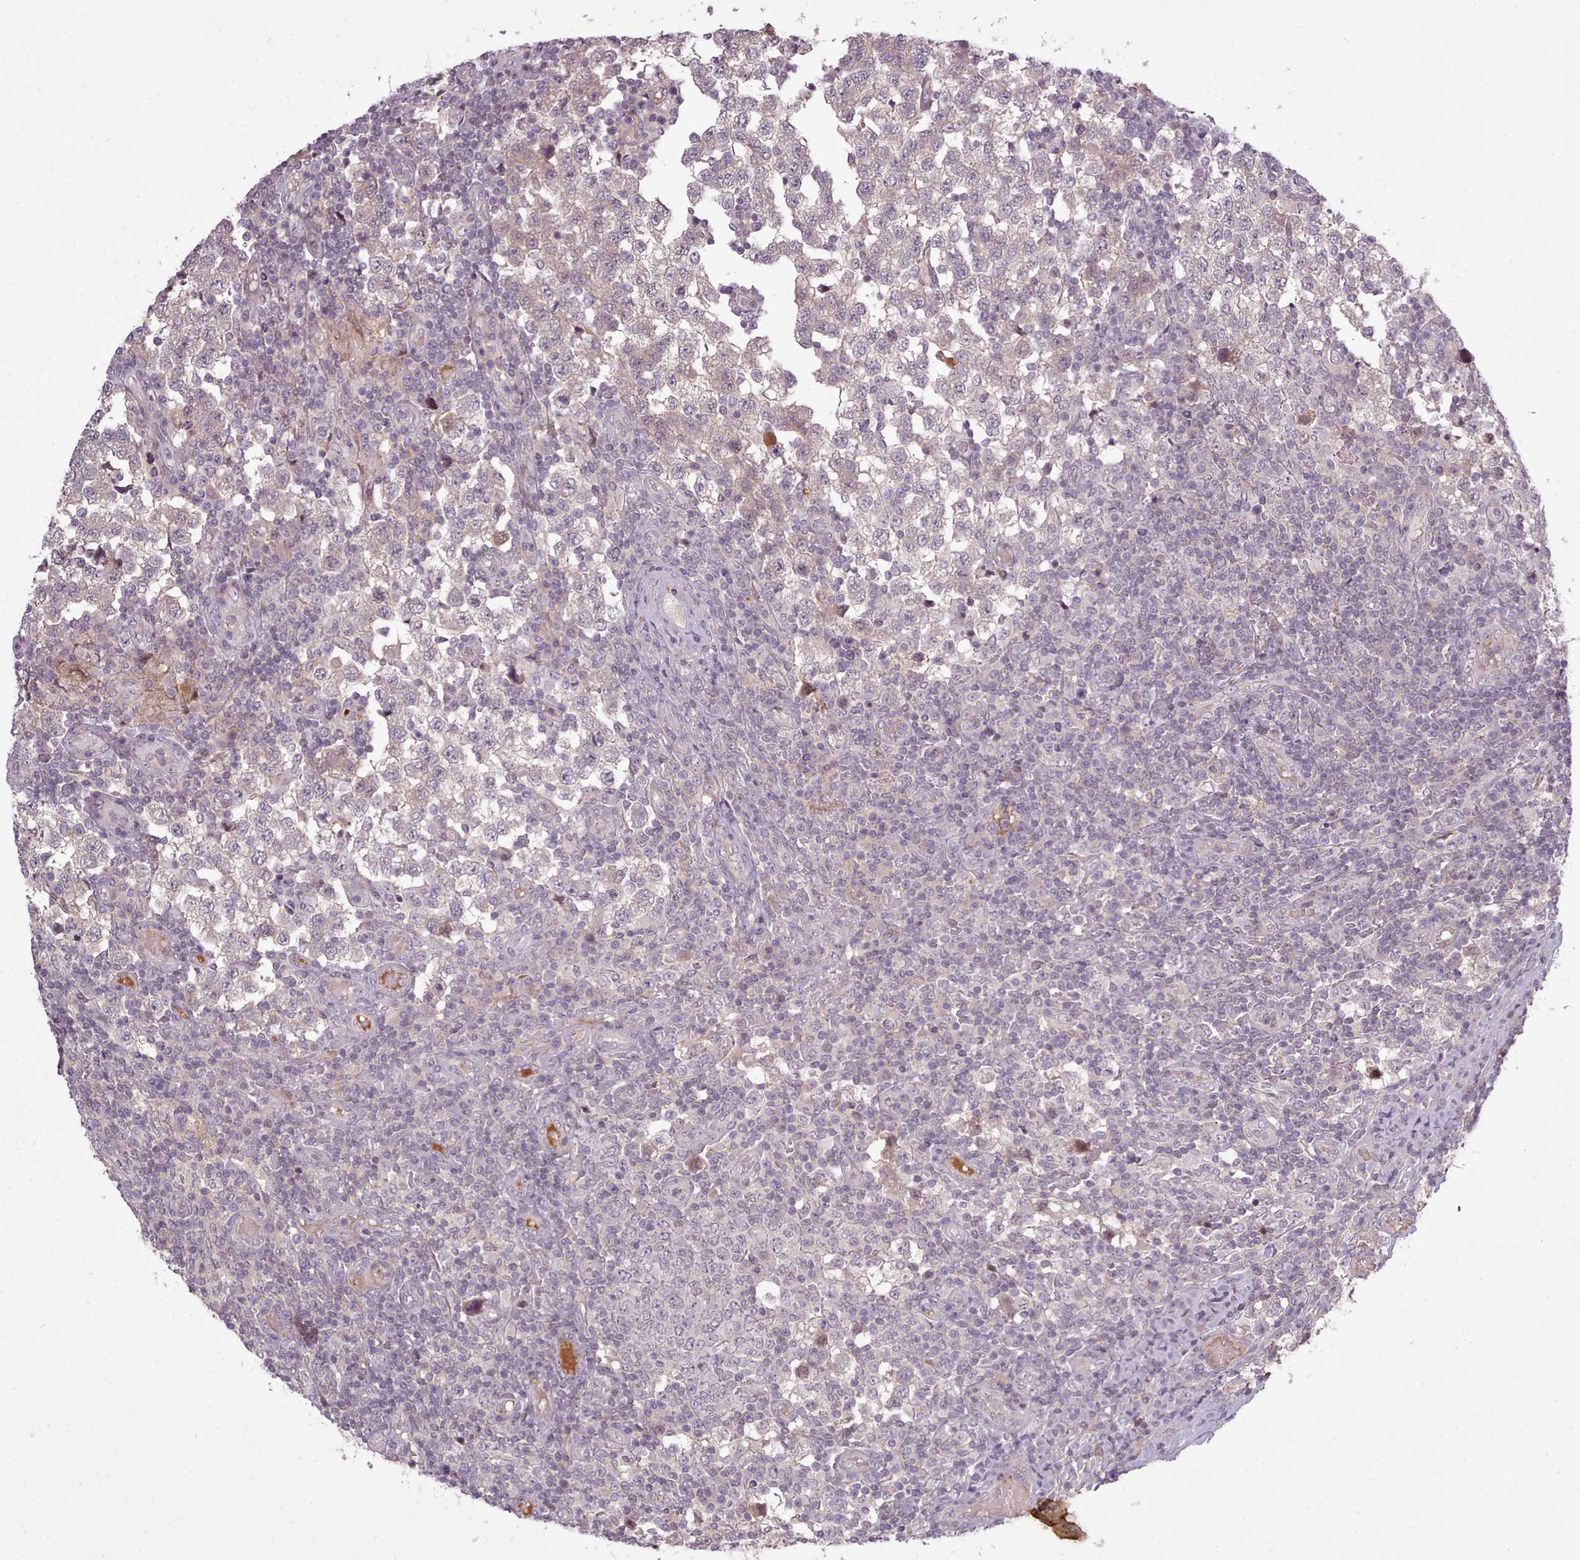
{"staining": {"intensity": "negative", "quantity": "none", "location": "none"}, "tissue": "testis cancer", "cell_type": "Tumor cells", "image_type": "cancer", "snomed": [{"axis": "morphology", "description": "Seminoma, NOS"}, {"axis": "topography", "description": "Testis"}], "caption": "A micrograph of seminoma (testis) stained for a protein exhibits no brown staining in tumor cells.", "gene": "LEFTY2", "patient": {"sex": "male", "age": 34}}